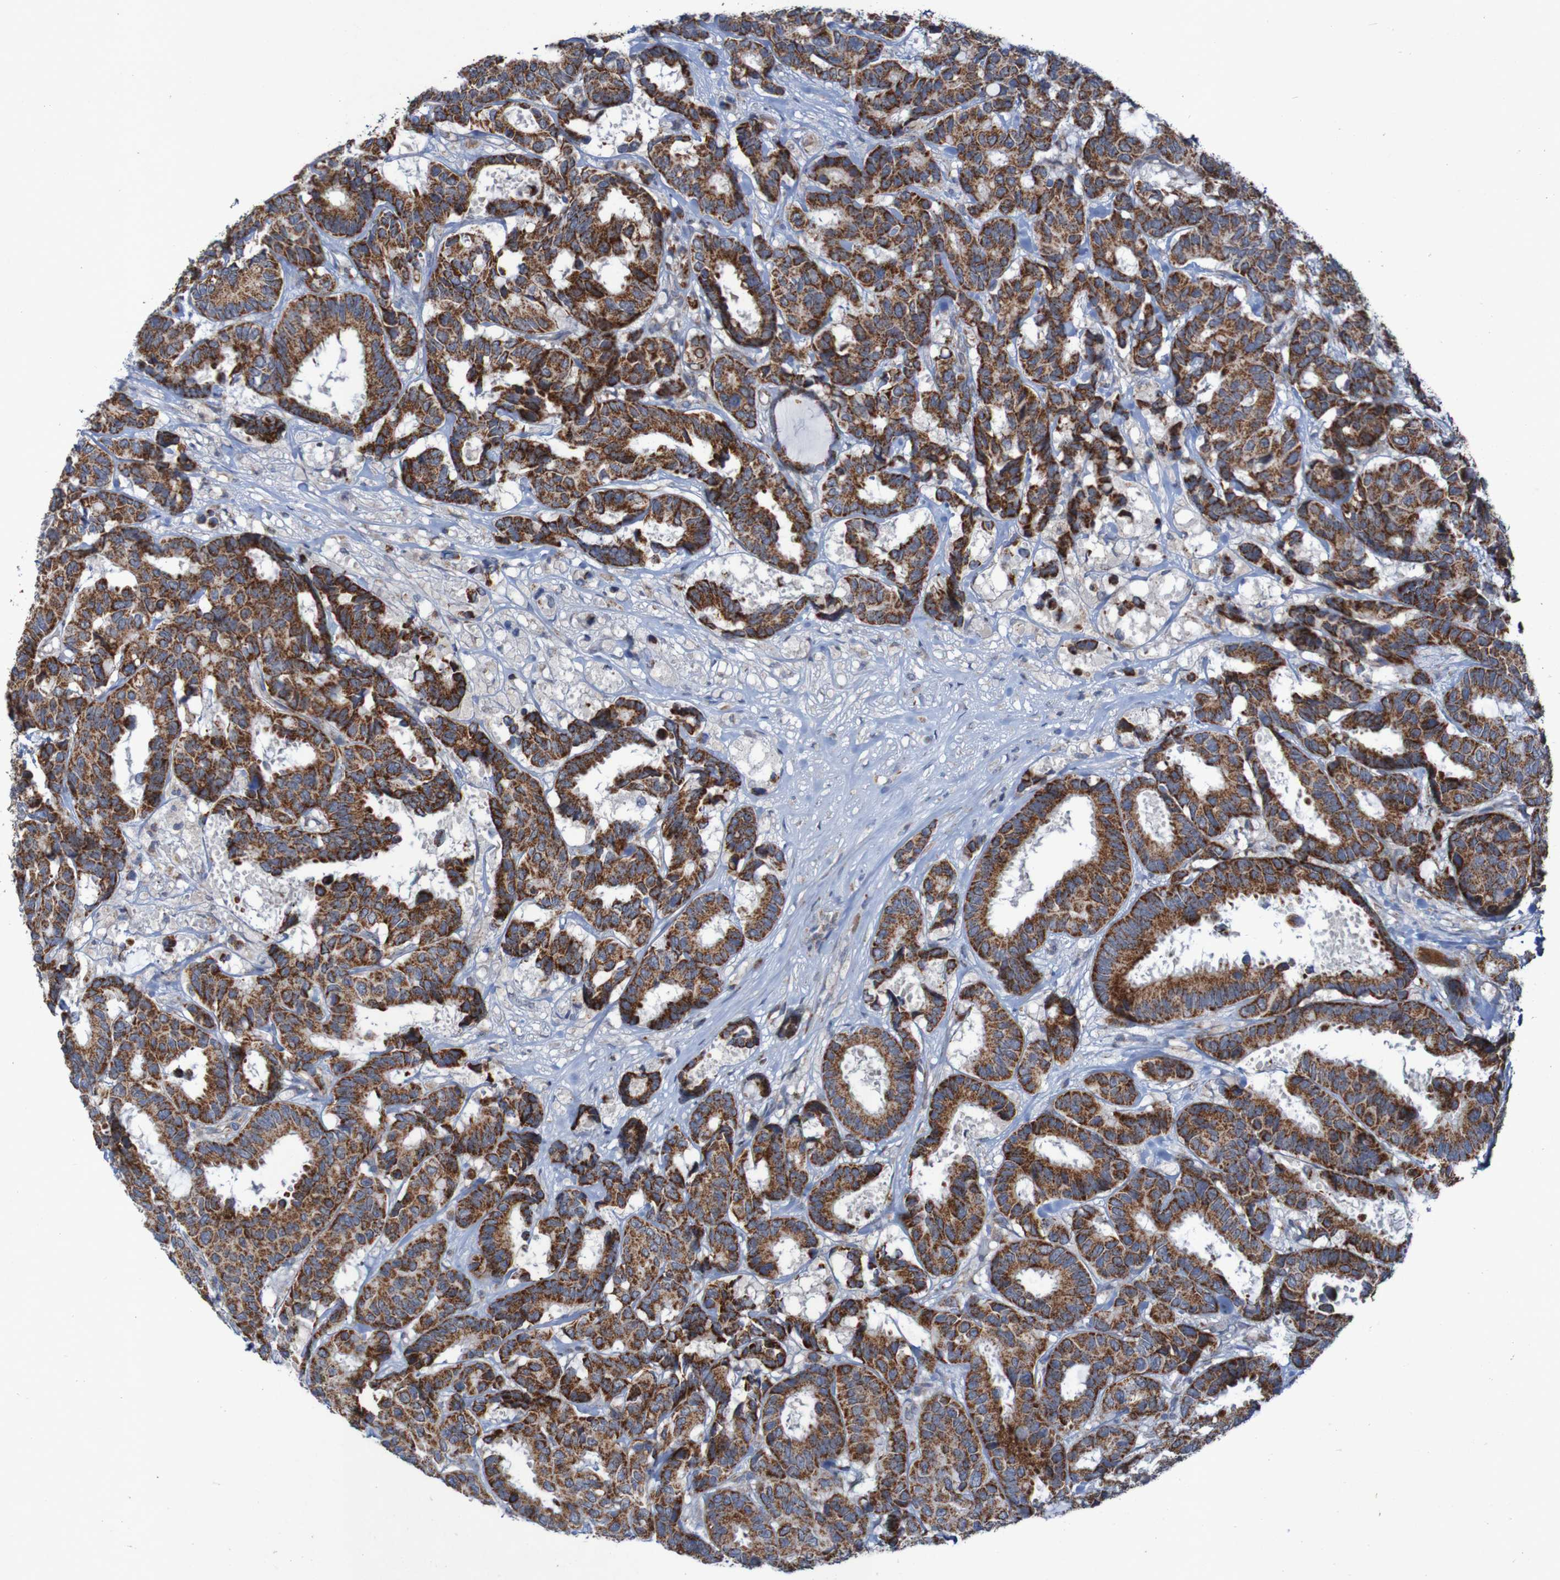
{"staining": {"intensity": "strong", "quantity": ">75%", "location": "cytoplasmic/membranous"}, "tissue": "breast cancer", "cell_type": "Tumor cells", "image_type": "cancer", "snomed": [{"axis": "morphology", "description": "Duct carcinoma"}, {"axis": "topography", "description": "Breast"}], "caption": "IHC of human intraductal carcinoma (breast) displays high levels of strong cytoplasmic/membranous staining in approximately >75% of tumor cells.", "gene": "CCDC51", "patient": {"sex": "female", "age": 87}}